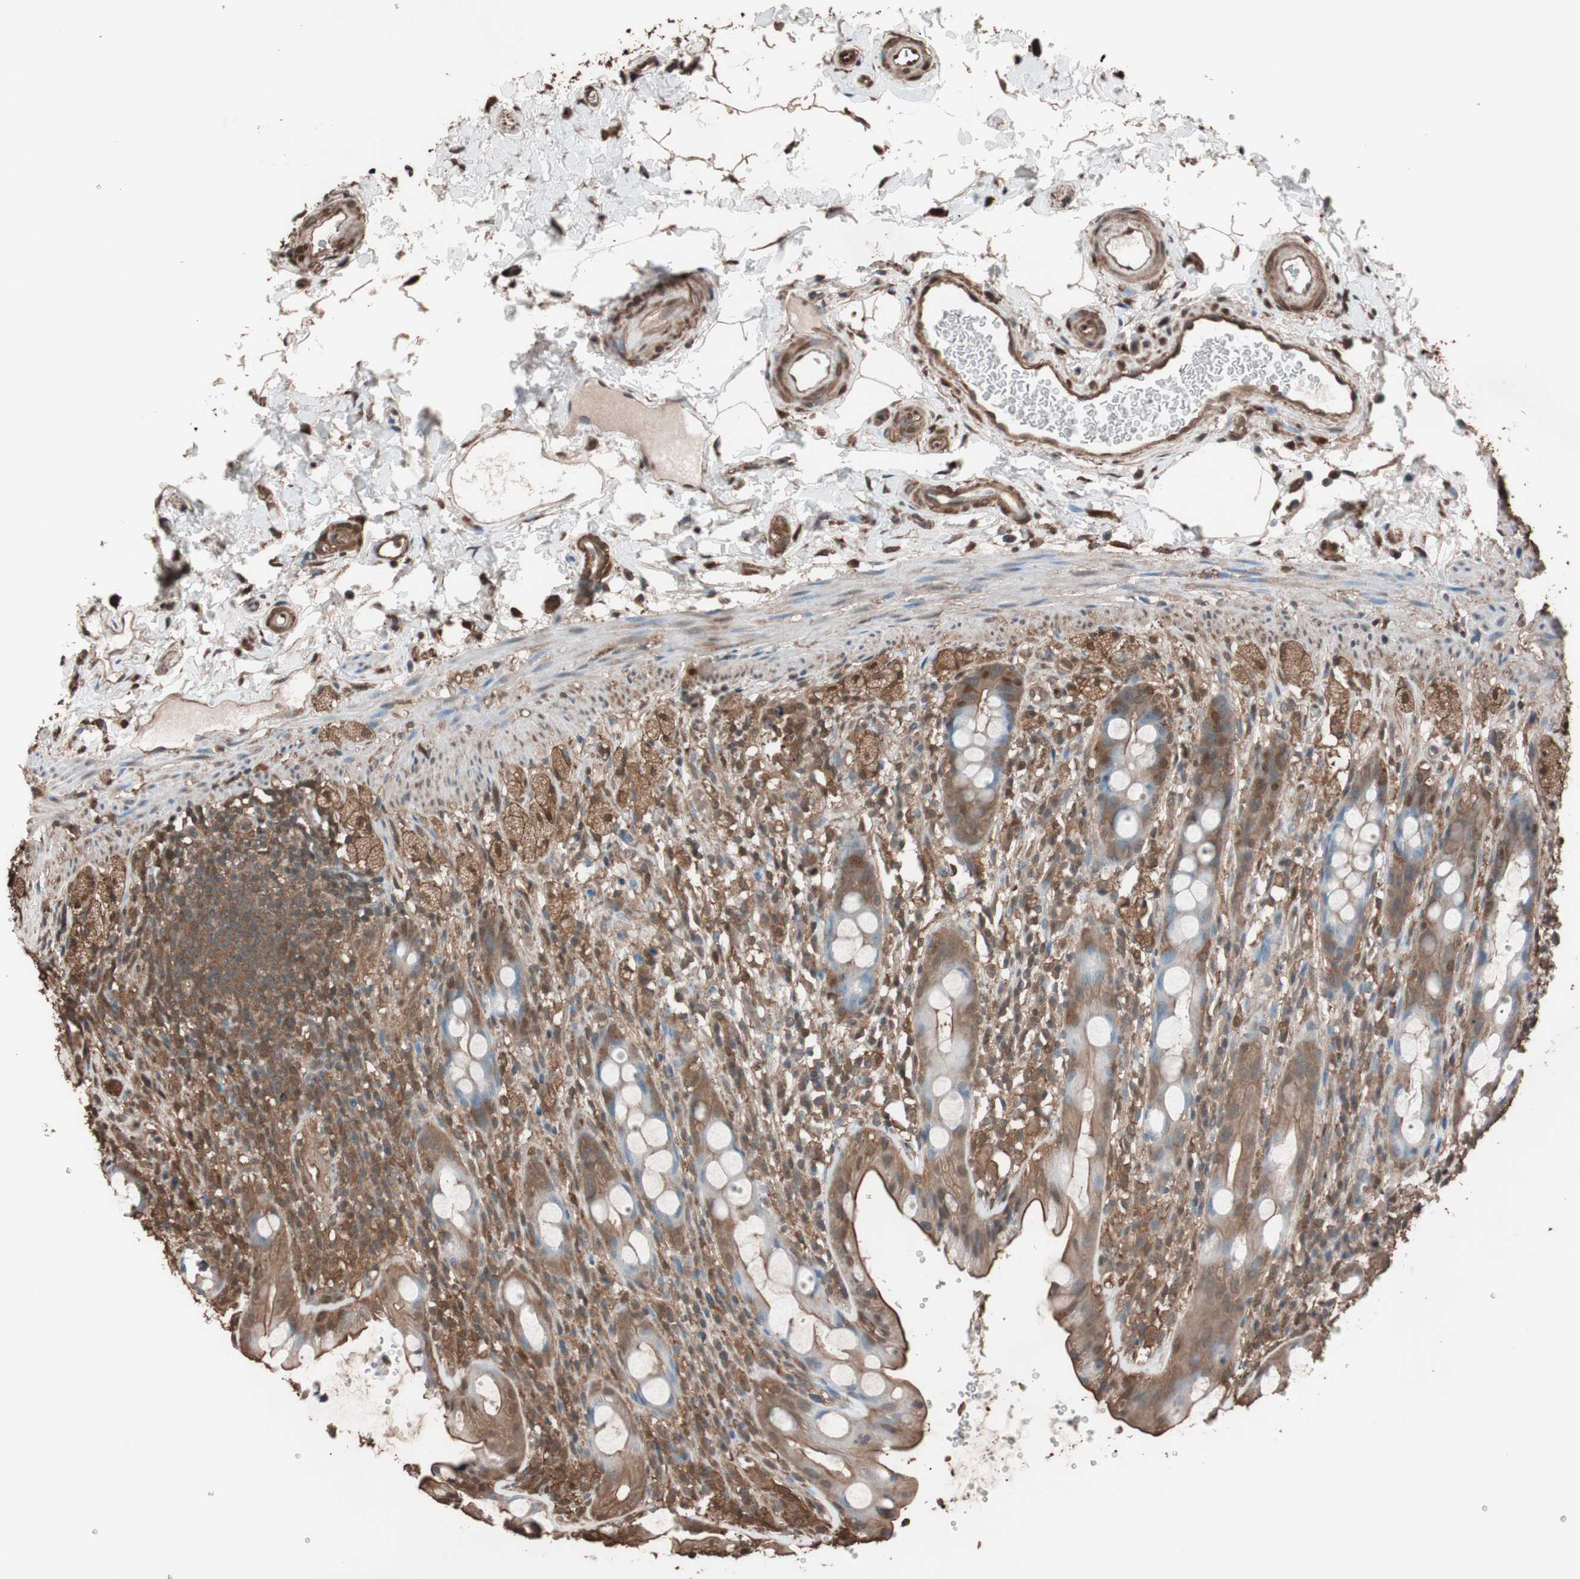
{"staining": {"intensity": "moderate", "quantity": ">75%", "location": "cytoplasmic/membranous"}, "tissue": "rectum", "cell_type": "Glandular cells", "image_type": "normal", "snomed": [{"axis": "morphology", "description": "Normal tissue, NOS"}, {"axis": "topography", "description": "Rectum"}], "caption": "The micrograph displays immunohistochemical staining of unremarkable rectum. There is moderate cytoplasmic/membranous staining is present in about >75% of glandular cells.", "gene": "CALM2", "patient": {"sex": "male", "age": 44}}